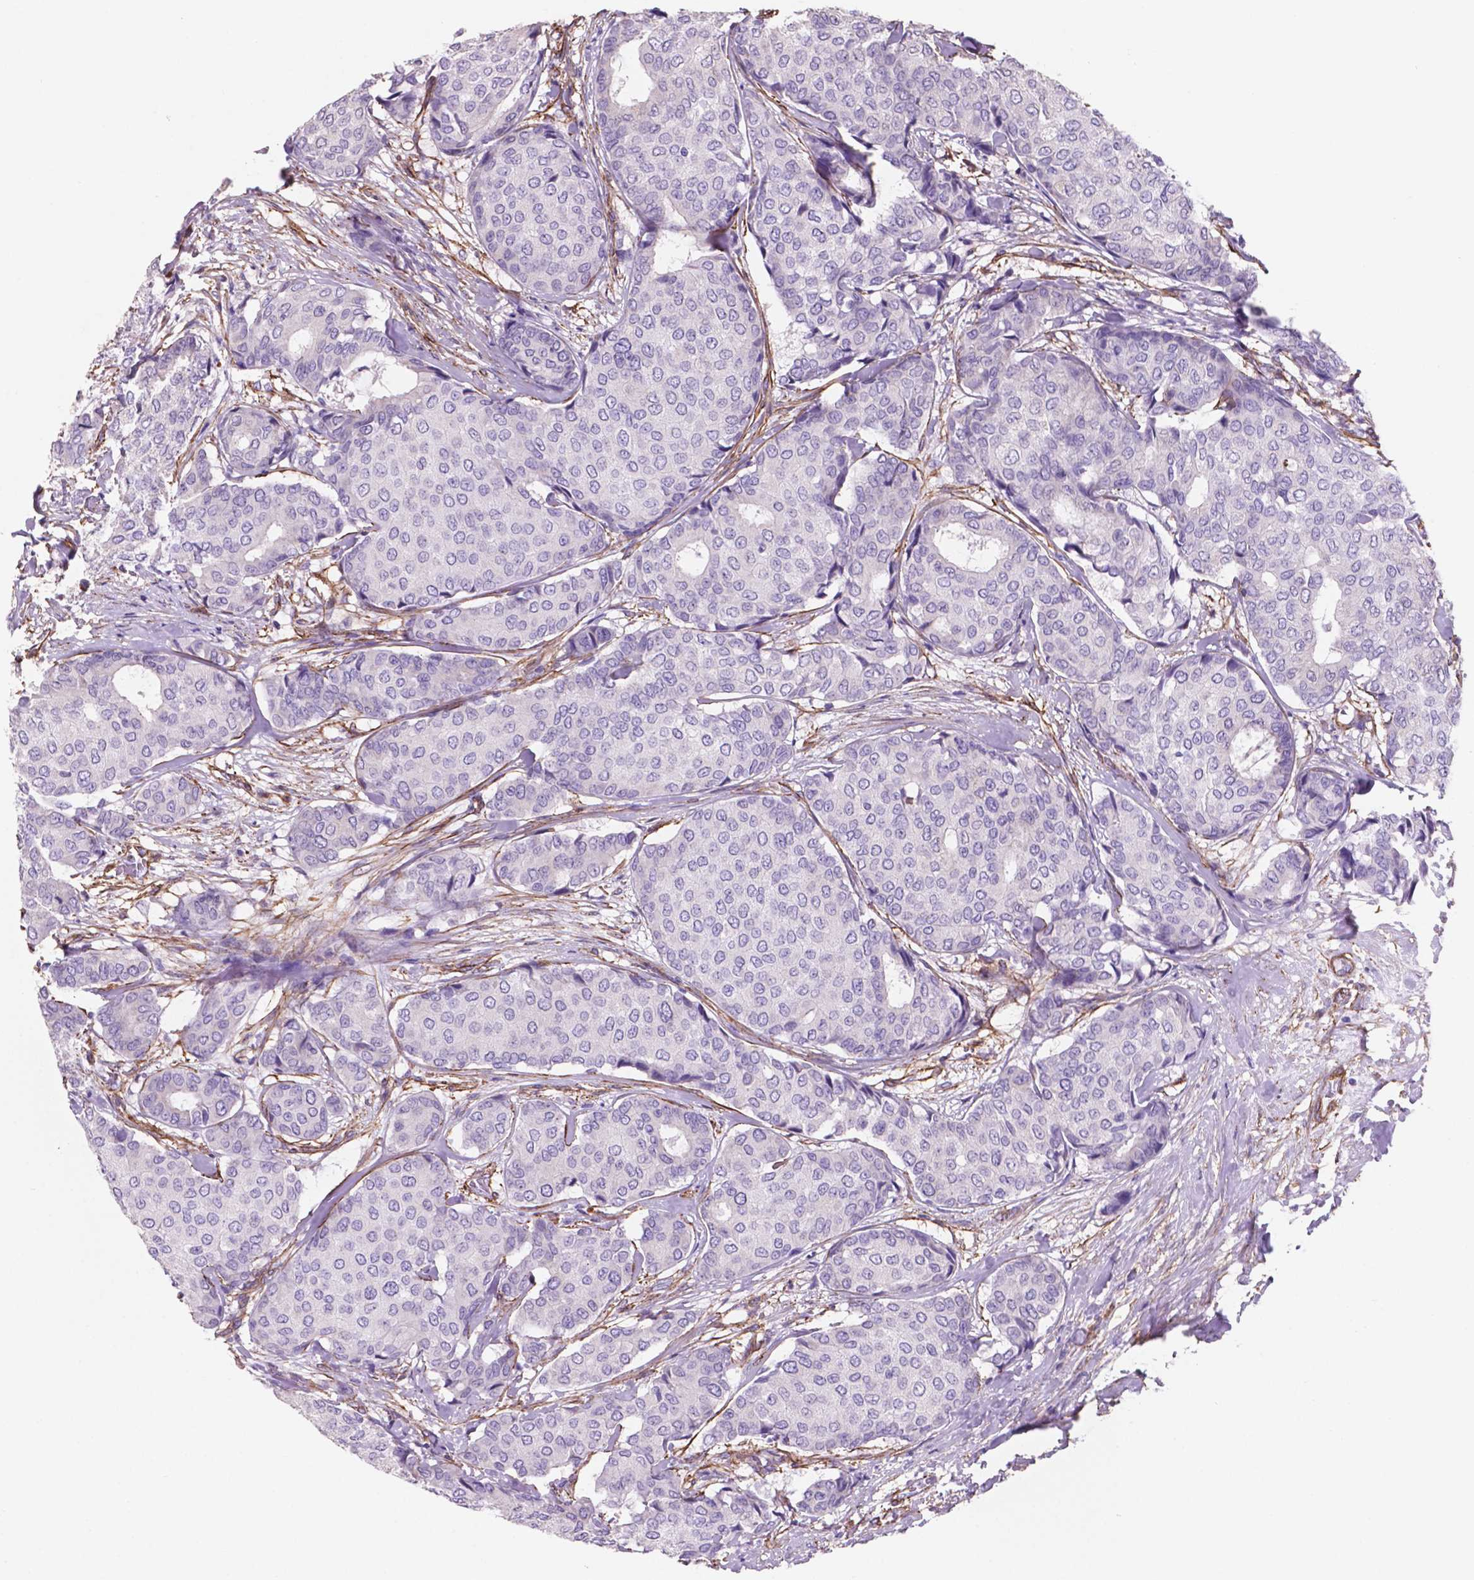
{"staining": {"intensity": "negative", "quantity": "none", "location": "none"}, "tissue": "breast cancer", "cell_type": "Tumor cells", "image_type": "cancer", "snomed": [{"axis": "morphology", "description": "Duct carcinoma"}, {"axis": "topography", "description": "Breast"}], "caption": "High power microscopy histopathology image of an immunohistochemistry (IHC) histopathology image of breast cancer (invasive ductal carcinoma), revealing no significant staining in tumor cells.", "gene": "TOR2A", "patient": {"sex": "female", "age": 75}}